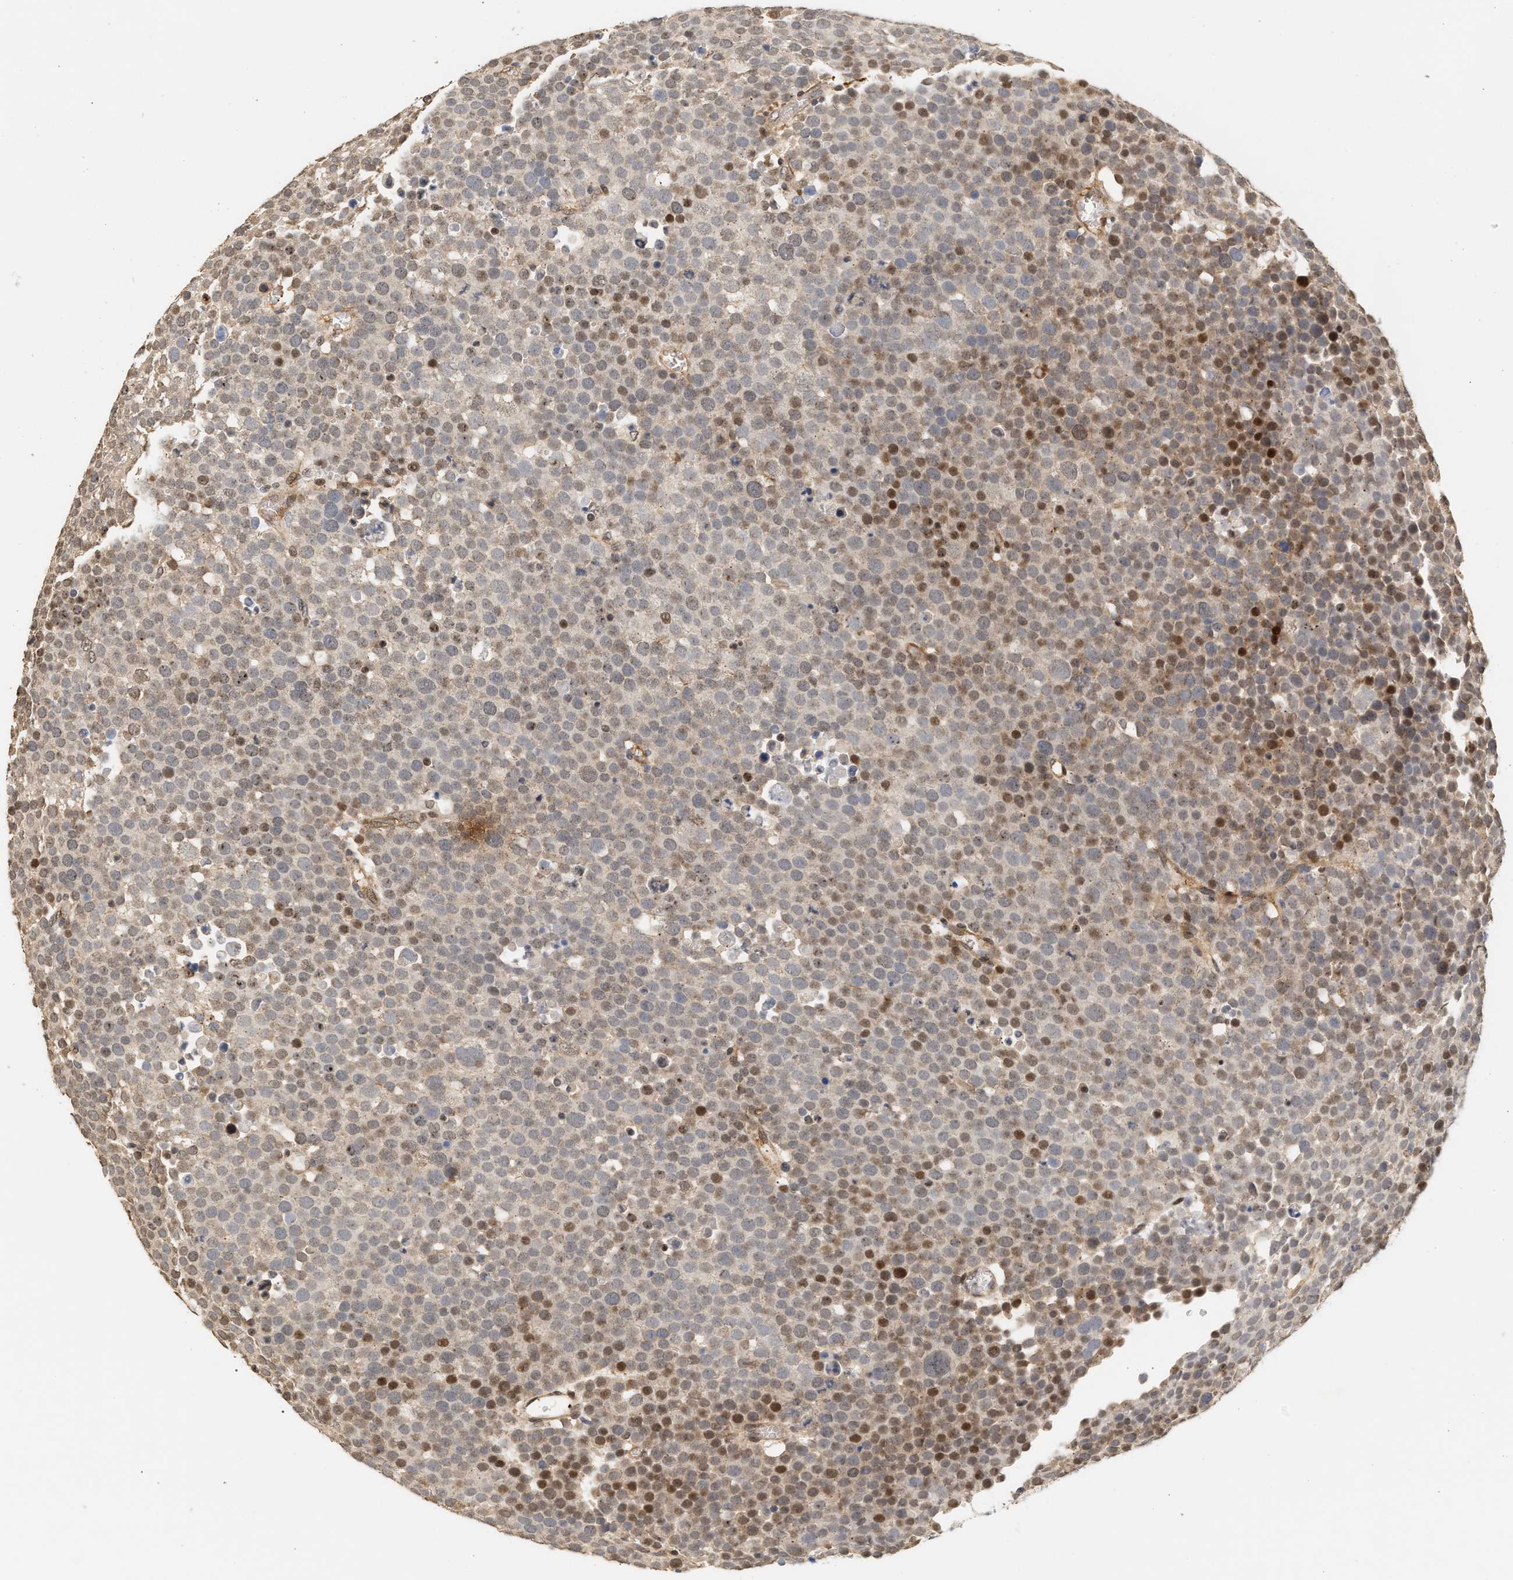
{"staining": {"intensity": "moderate", "quantity": "25%-75%", "location": "nuclear"}, "tissue": "testis cancer", "cell_type": "Tumor cells", "image_type": "cancer", "snomed": [{"axis": "morphology", "description": "Seminoma, NOS"}, {"axis": "topography", "description": "Testis"}], "caption": "The photomicrograph shows immunohistochemical staining of seminoma (testis). There is moderate nuclear positivity is identified in approximately 25%-75% of tumor cells. (Stains: DAB (3,3'-diaminobenzidine) in brown, nuclei in blue, Microscopy: brightfield microscopy at high magnification).", "gene": "PLXND1", "patient": {"sex": "male", "age": 71}}